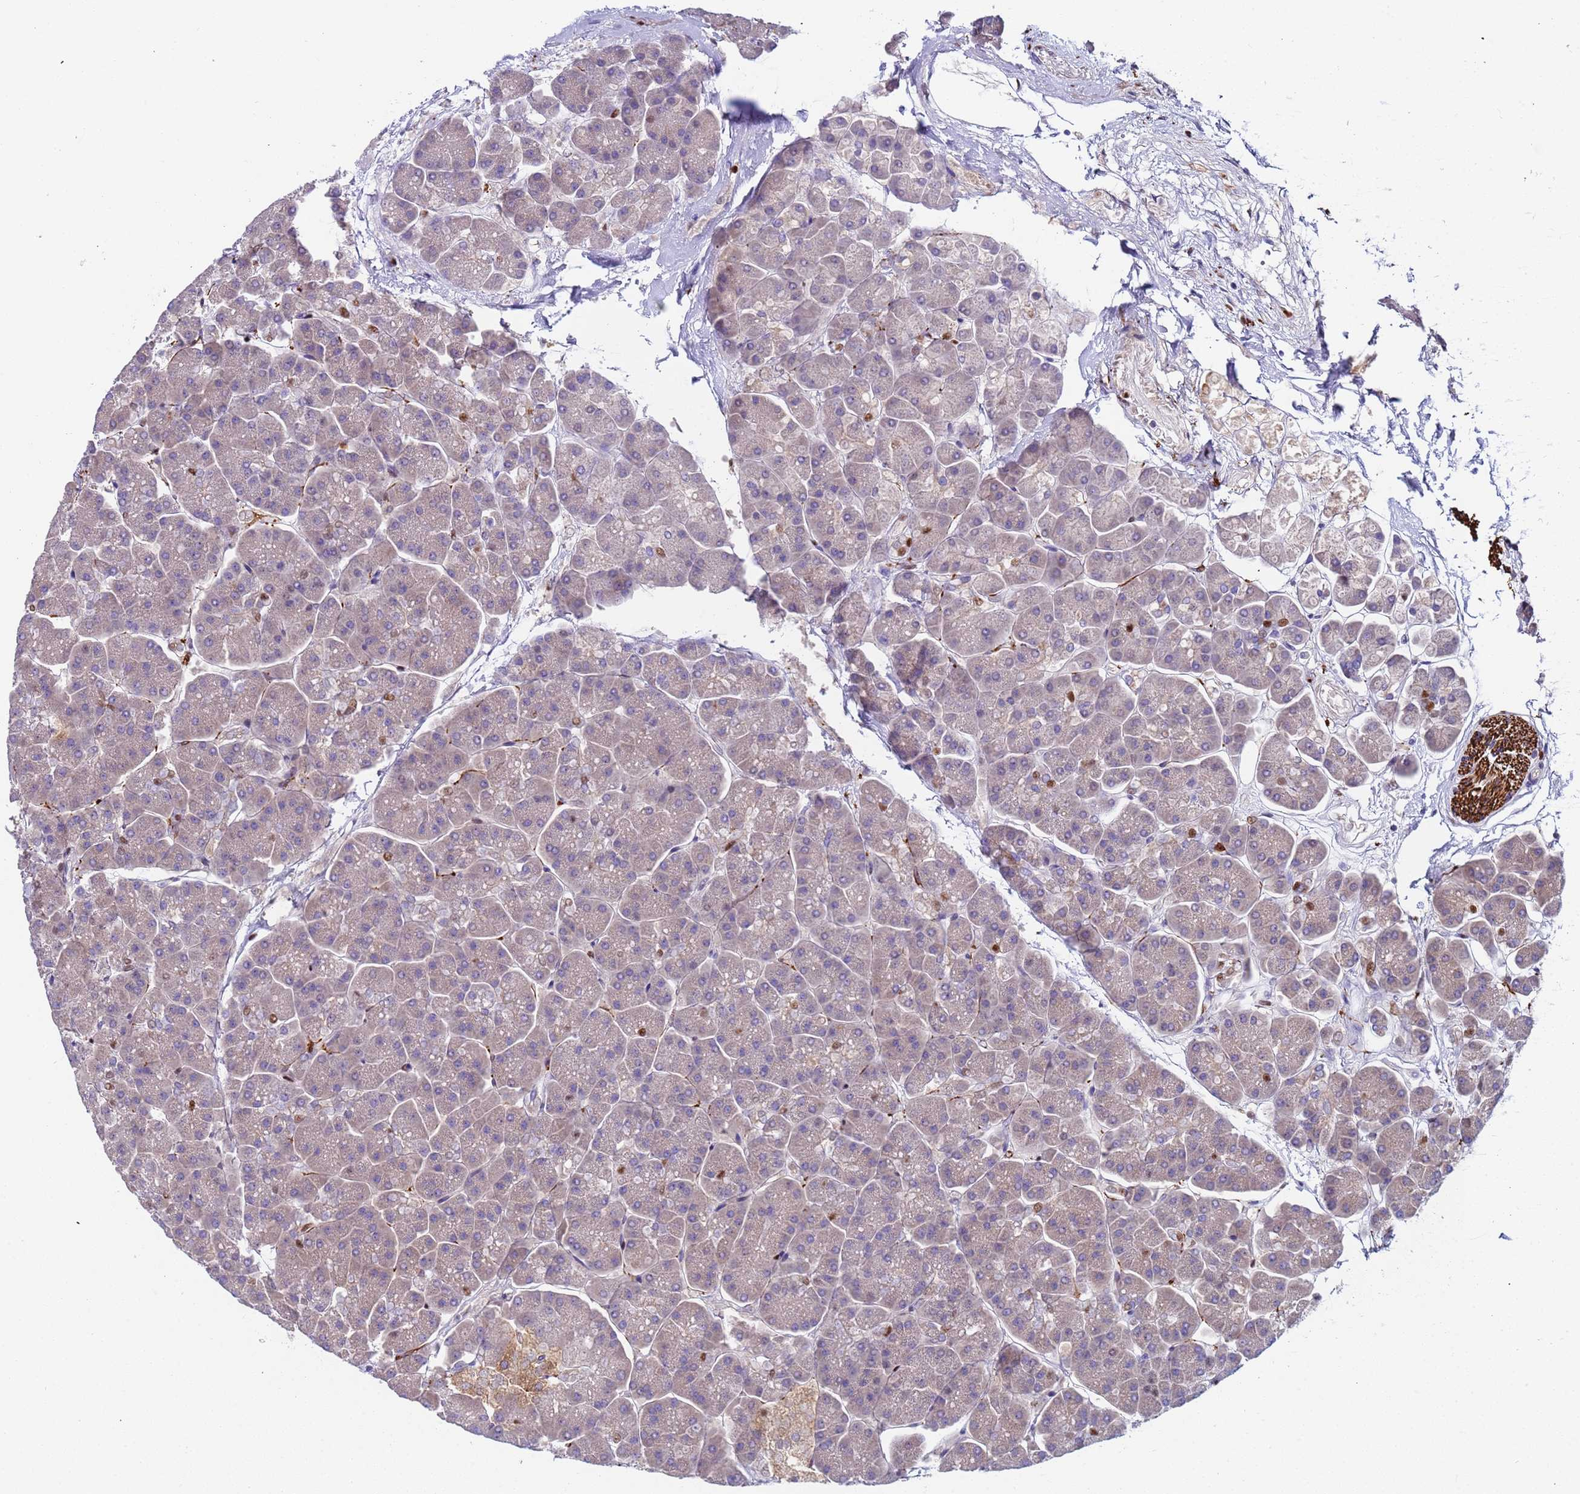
{"staining": {"intensity": "moderate", "quantity": "25%-75%", "location": "cytoplasmic/membranous,nuclear"}, "tissue": "pancreas", "cell_type": "Exocrine glandular cells", "image_type": "normal", "snomed": [{"axis": "morphology", "description": "Normal tissue, NOS"}, {"axis": "topography", "description": "Pancreas"}, {"axis": "topography", "description": "Peripheral nerve tissue"}], "caption": "Normal pancreas exhibits moderate cytoplasmic/membranous,nuclear positivity in about 25%-75% of exocrine glandular cells, visualized by immunohistochemistry. The staining was performed using DAB to visualize the protein expression in brown, while the nuclei were stained in blue with hematoxylin (Magnification: 20x).", "gene": "PAQR7", "patient": {"sex": "male", "age": 54}}